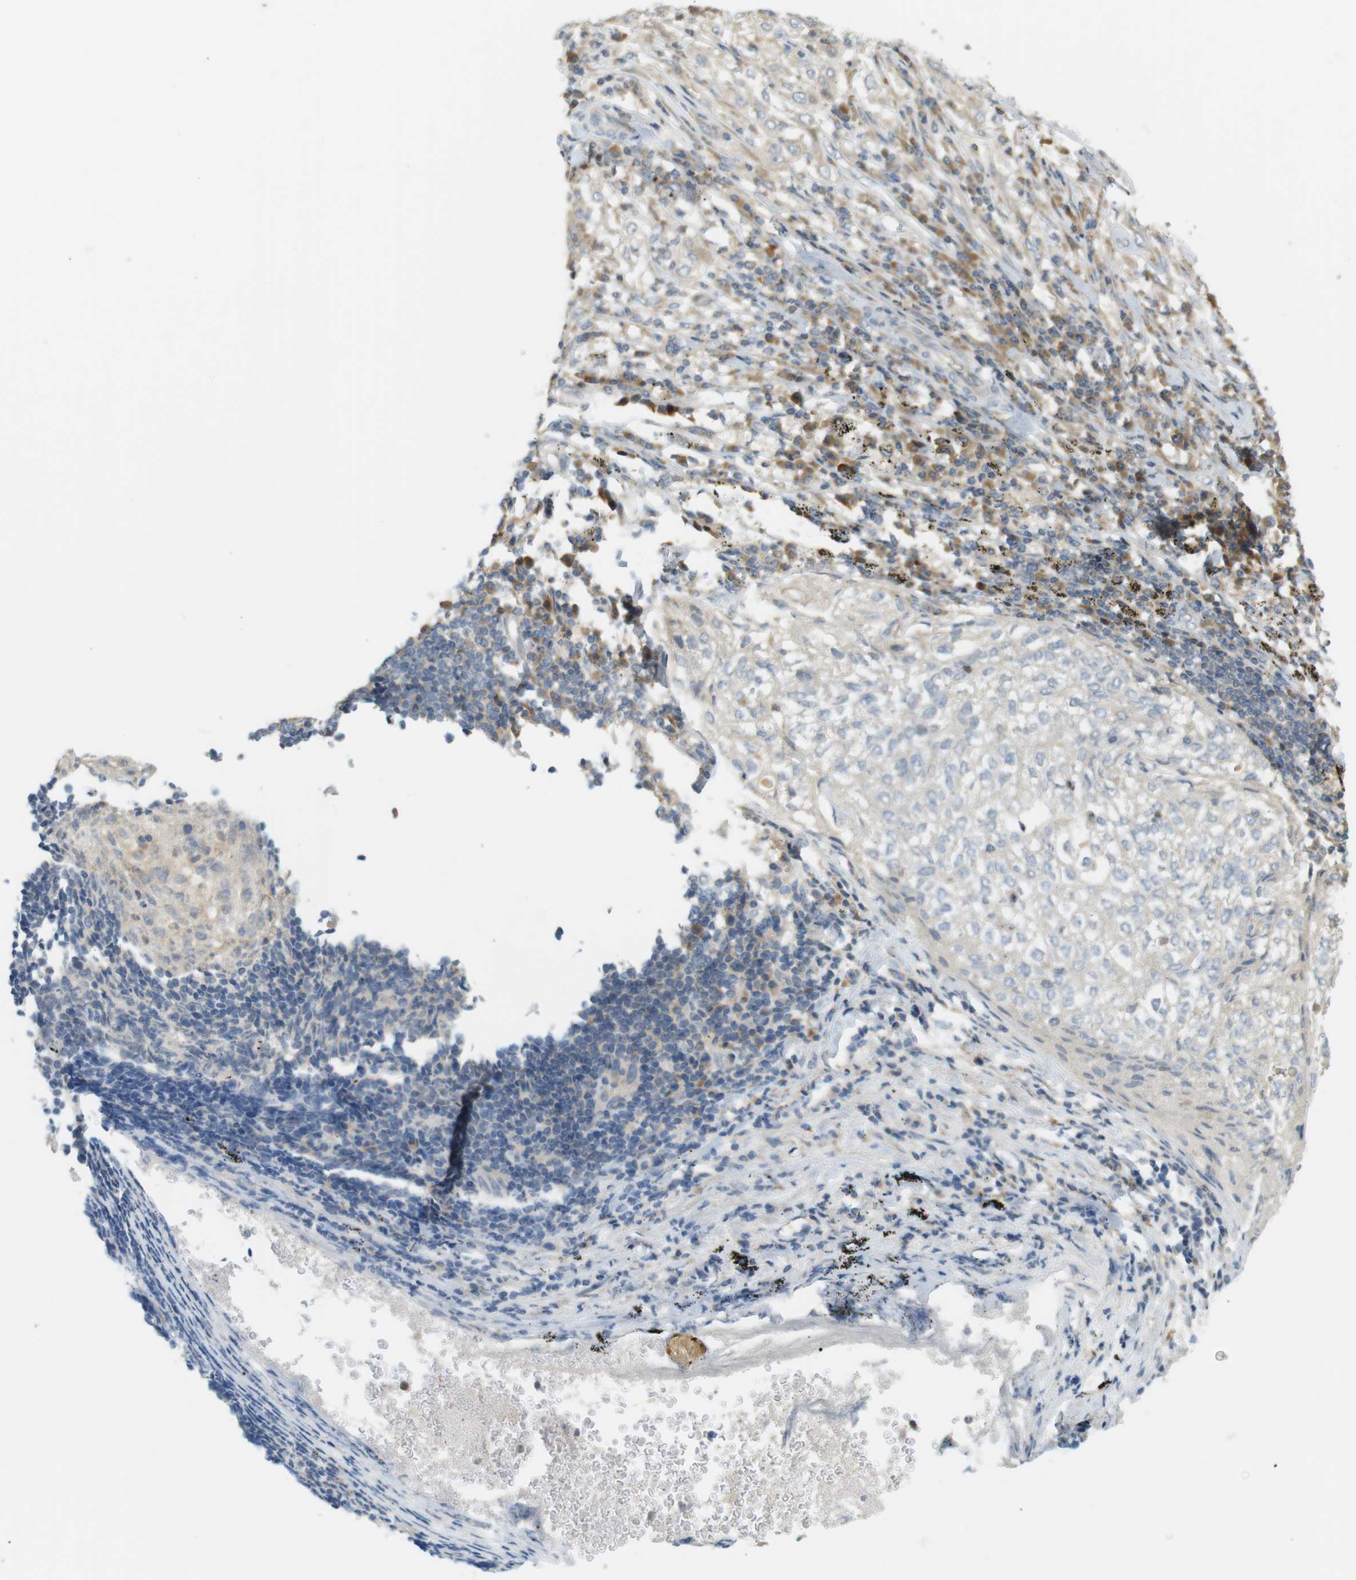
{"staining": {"intensity": "negative", "quantity": "none", "location": "none"}, "tissue": "lung cancer", "cell_type": "Tumor cells", "image_type": "cancer", "snomed": [{"axis": "morphology", "description": "Inflammation, NOS"}, {"axis": "morphology", "description": "Squamous cell carcinoma, NOS"}, {"axis": "topography", "description": "Lymph node"}, {"axis": "topography", "description": "Soft tissue"}, {"axis": "topography", "description": "Lung"}], "caption": "Tumor cells are negative for protein expression in human lung cancer (squamous cell carcinoma).", "gene": "CLRN3", "patient": {"sex": "male", "age": 66}}